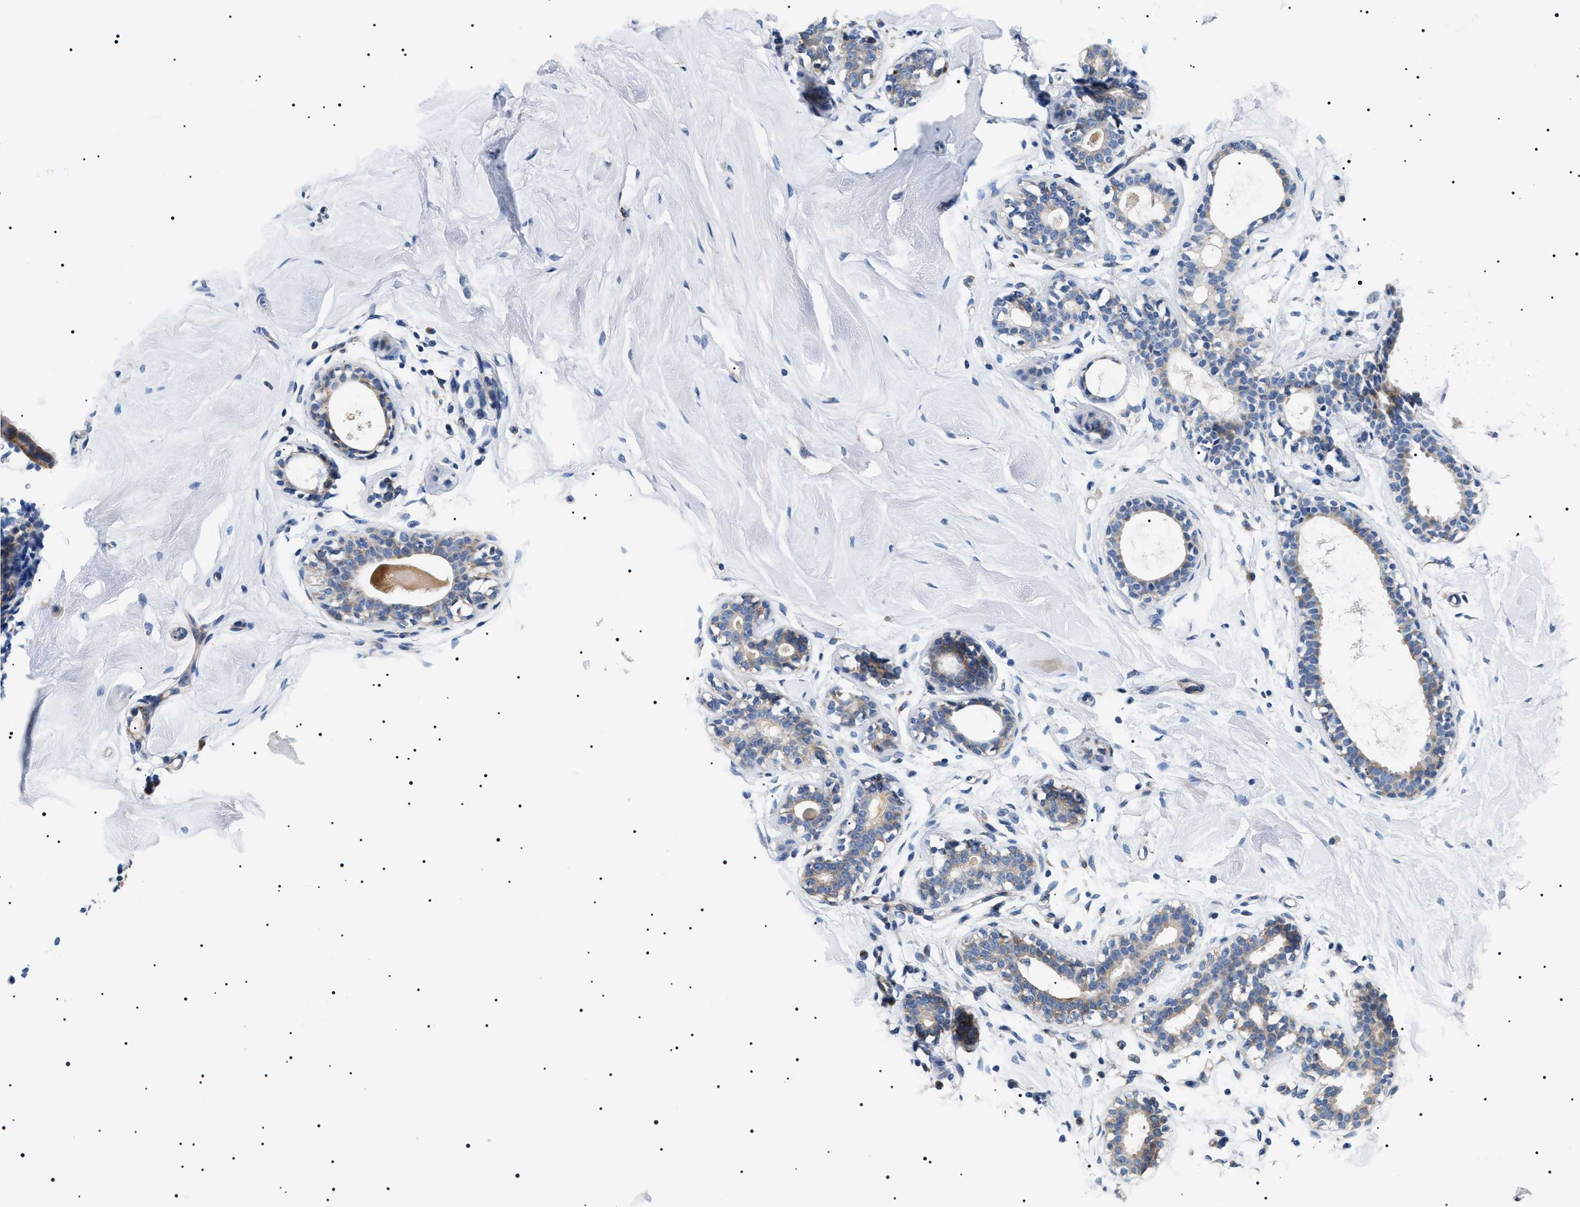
{"staining": {"intensity": "negative", "quantity": "none", "location": "none"}, "tissue": "breast", "cell_type": "Adipocytes", "image_type": "normal", "snomed": [{"axis": "morphology", "description": "Normal tissue, NOS"}, {"axis": "topography", "description": "Breast"}], "caption": "DAB (3,3'-diaminobenzidine) immunohistochemical staining of unremarkable human breast demonstrates no significant positivity in adipocytes. (DAB IHC visualized using brightfield microscopy, high magnification).", "gene": "TMEM222", "patient": {"sex": "female", "age": 23}}